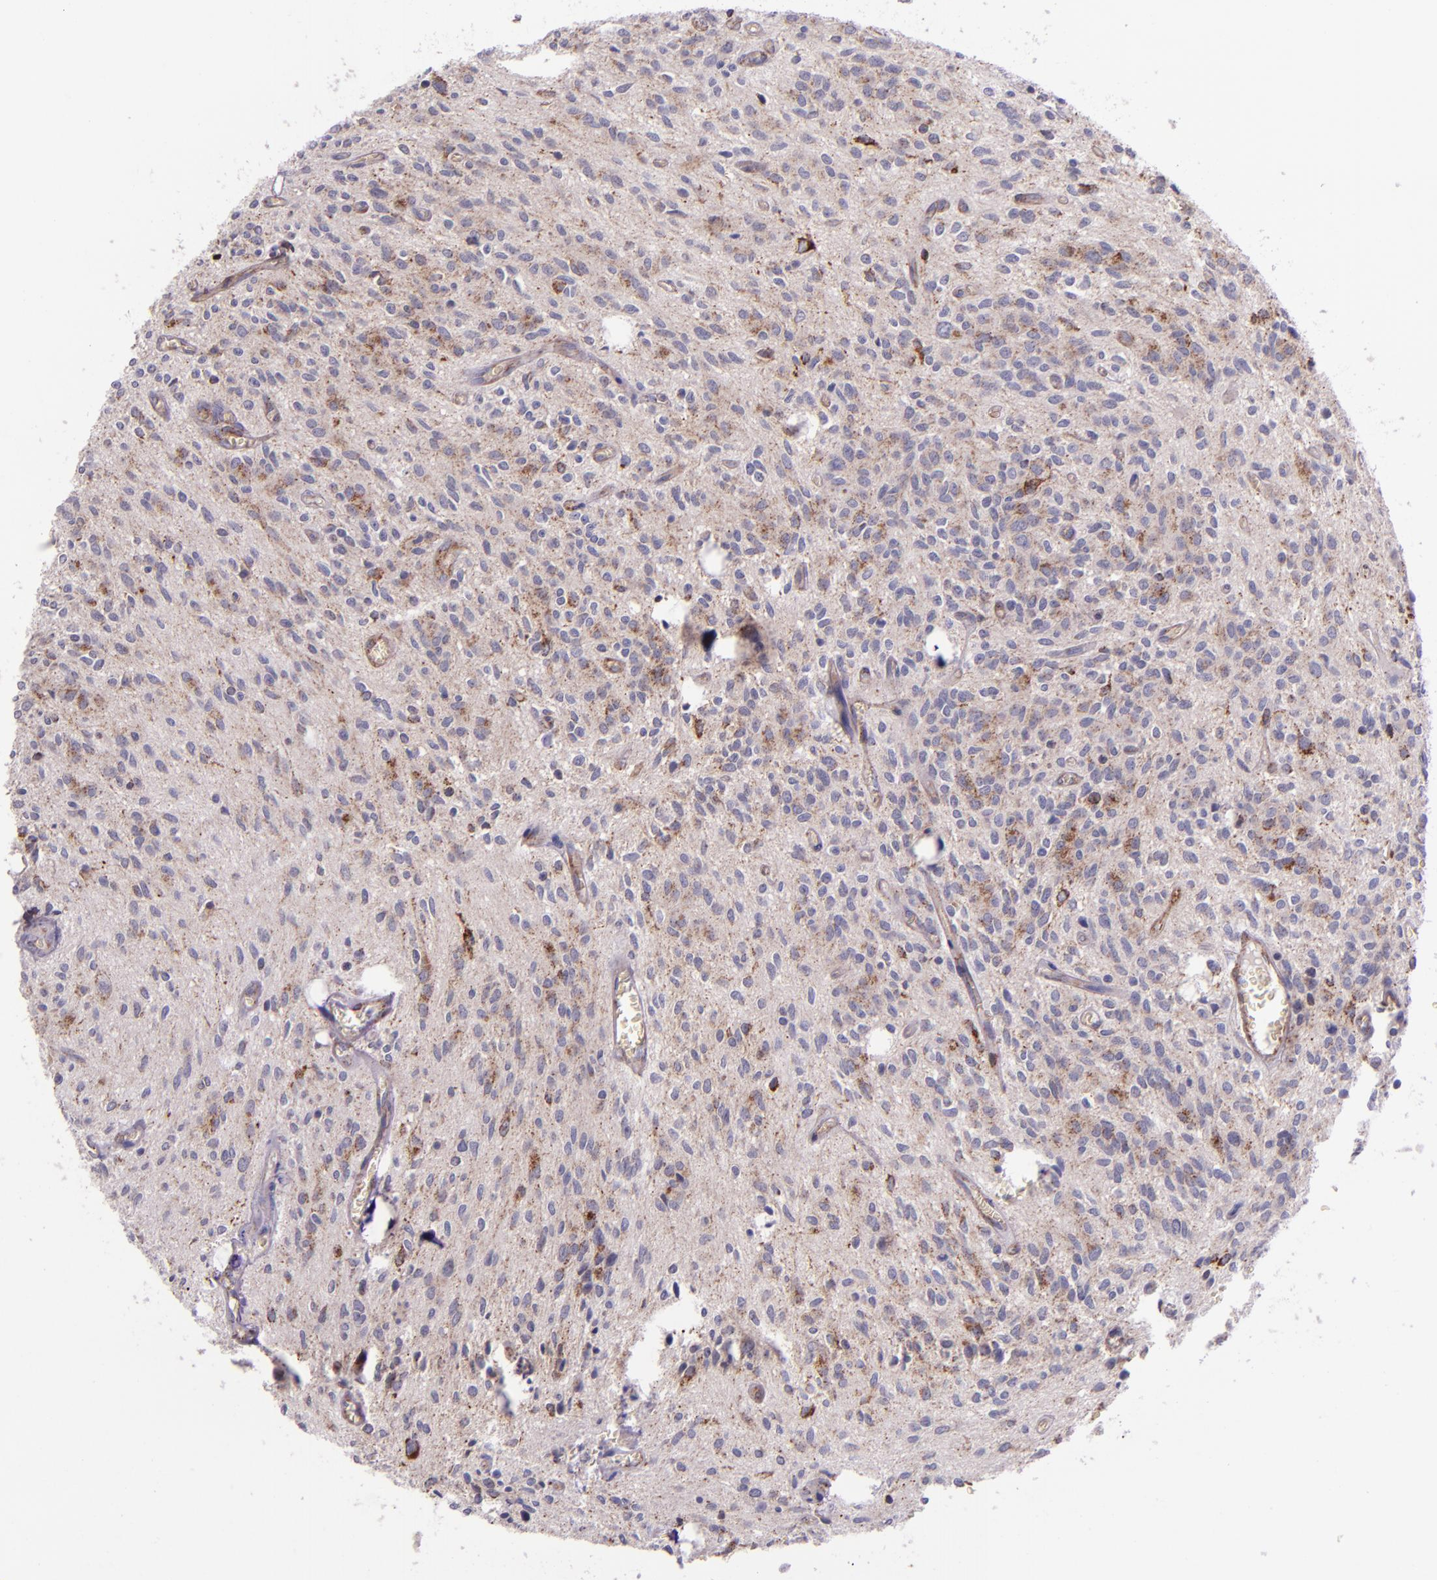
{"staining": {"intensity": "moderate", "quantity": "<25%", "location": "cytoplasmic/membranous"}, "tissue": "glioma", "cell_type": "Tumor cells", "image_type": "cancer", "snomed": [{"axis": "morphology", "description": "Glioma, malignant, Low grade"}, {"axis": "topography", "description": "Brain"}], "caption": "Brown immunohistochemical staining in glioma reveals moderate cytoplasmic/membranous expression in approximately <25% of tumor cells. The protein is shown in brown color, while the nuclei are stained blue.", "gene": "IDH3G", "patient": {"sex": "female", "age": 15}}